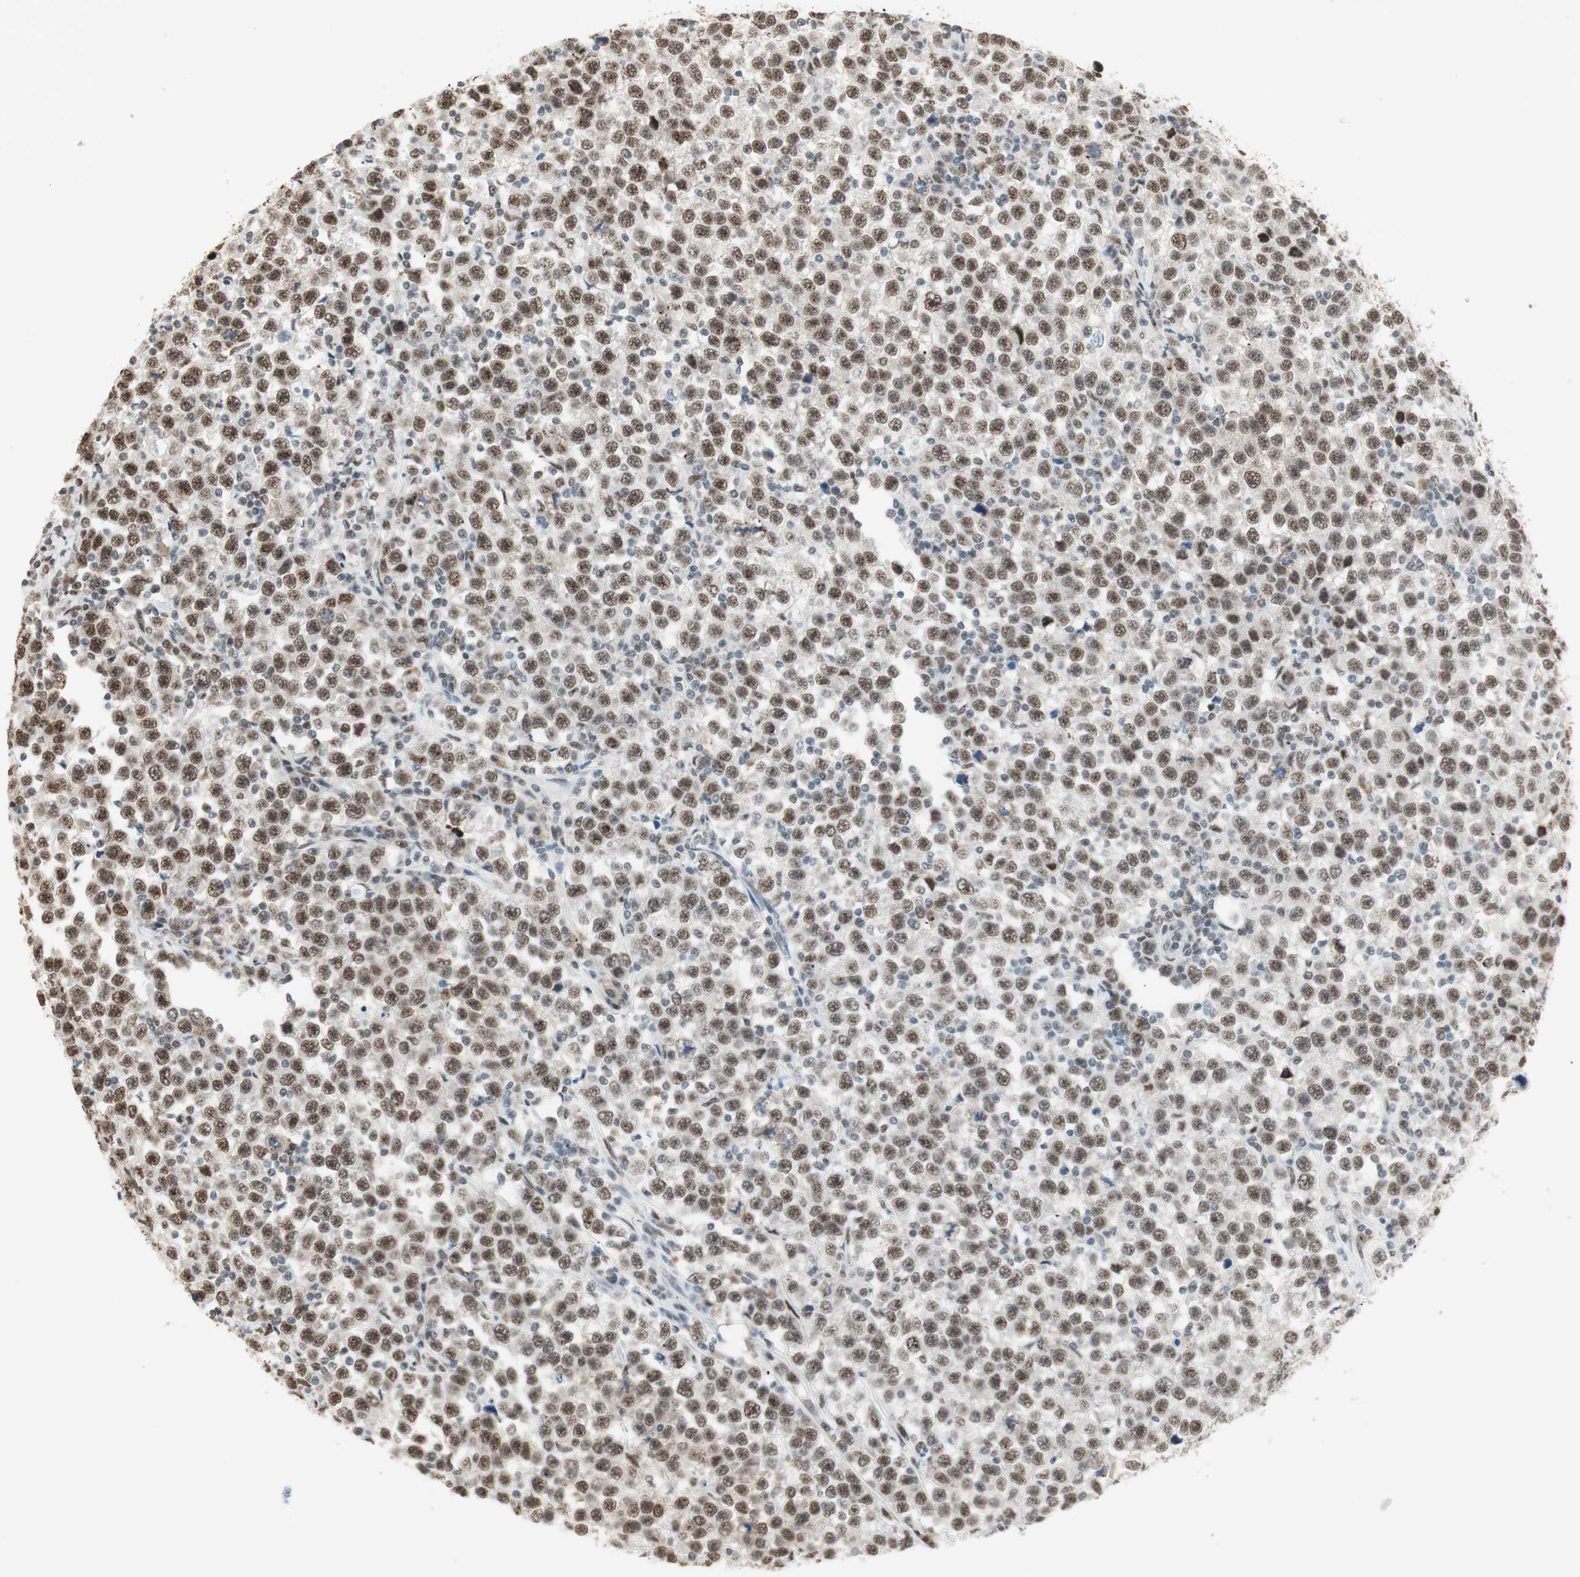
{"staining": {"intensity": "moderate", "quantity": "25%-75%", "location": "nuclear"}, "tissue": "testis cancer", "cell_type": "Tumor cells", "image_type": "cancer", "snomed": [{"axis": "morphology", "description": "Seminoma, NOS"}, {"axis": "topography", "description": "Testis"}], "caption": "Tumor cells display moderate nuclear expression in approximately 25%-75% of cells in testis cancer.", "gene": "SMARCE1", "patient": {"sex": "male", "age": 43}}